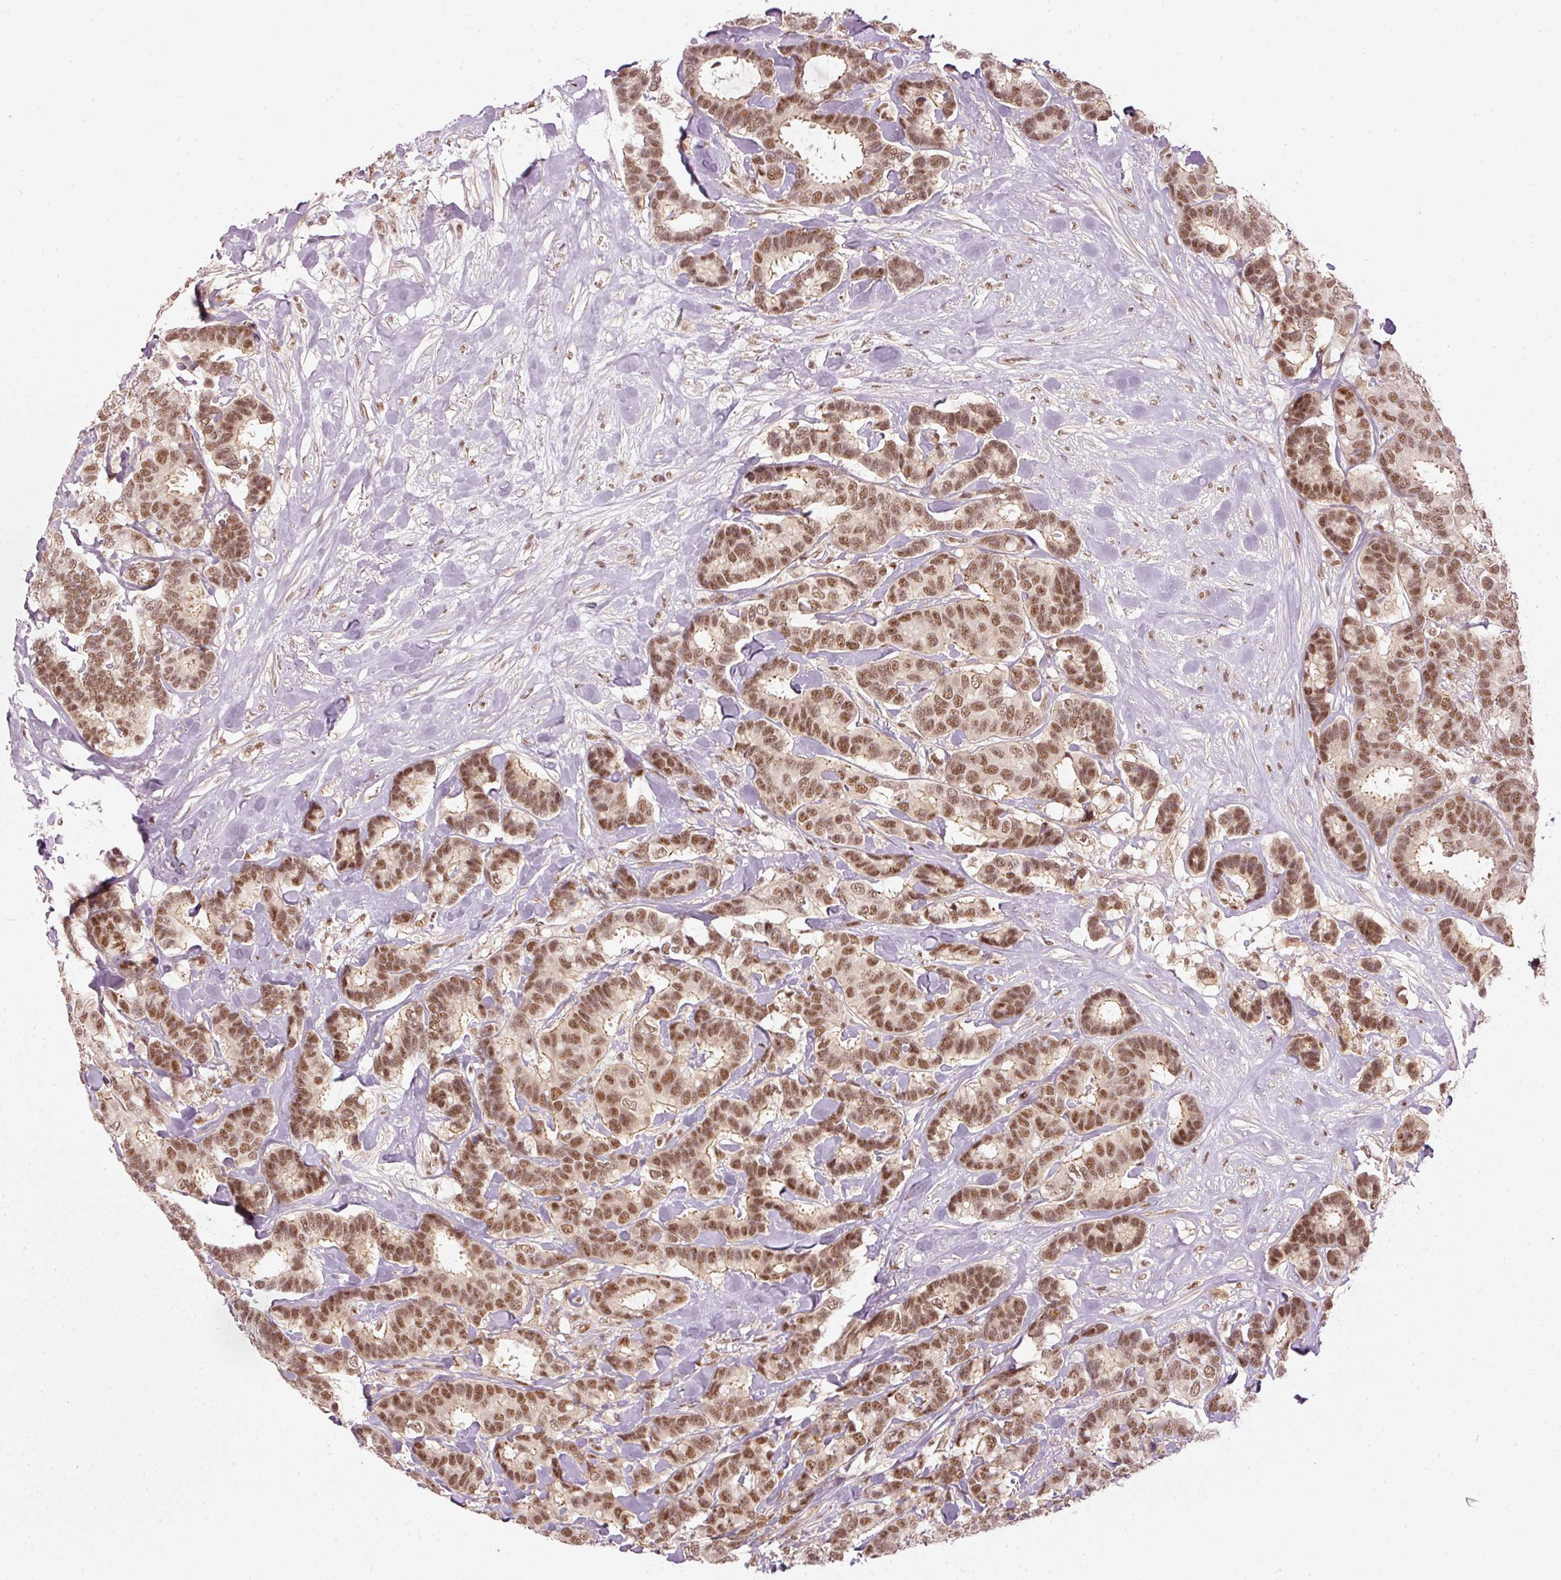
{"staining": {"intensity": "moderate", "quantity": ">75%", "location": "nuclear"}, "tissue": "breast cancer", "cell_type": "Tumor cells", "image_type": "cancer", "snomed": [{"axis": "morphology", "description": "Normal tissue, NOS"}, {"axis": "morphology", "description": "Duct carcinoma"}, {"axis": "topography", "description": "Breast"}], "caption": "Breast cancer stained with DAB (3,3'-diaminobenzidine) immunohistochemistry shows medium levels of moderate nuclear staining in about >75% of tumor cells.", "gene": "THOC6", "patient": {"sex": "female", "age": 87}}